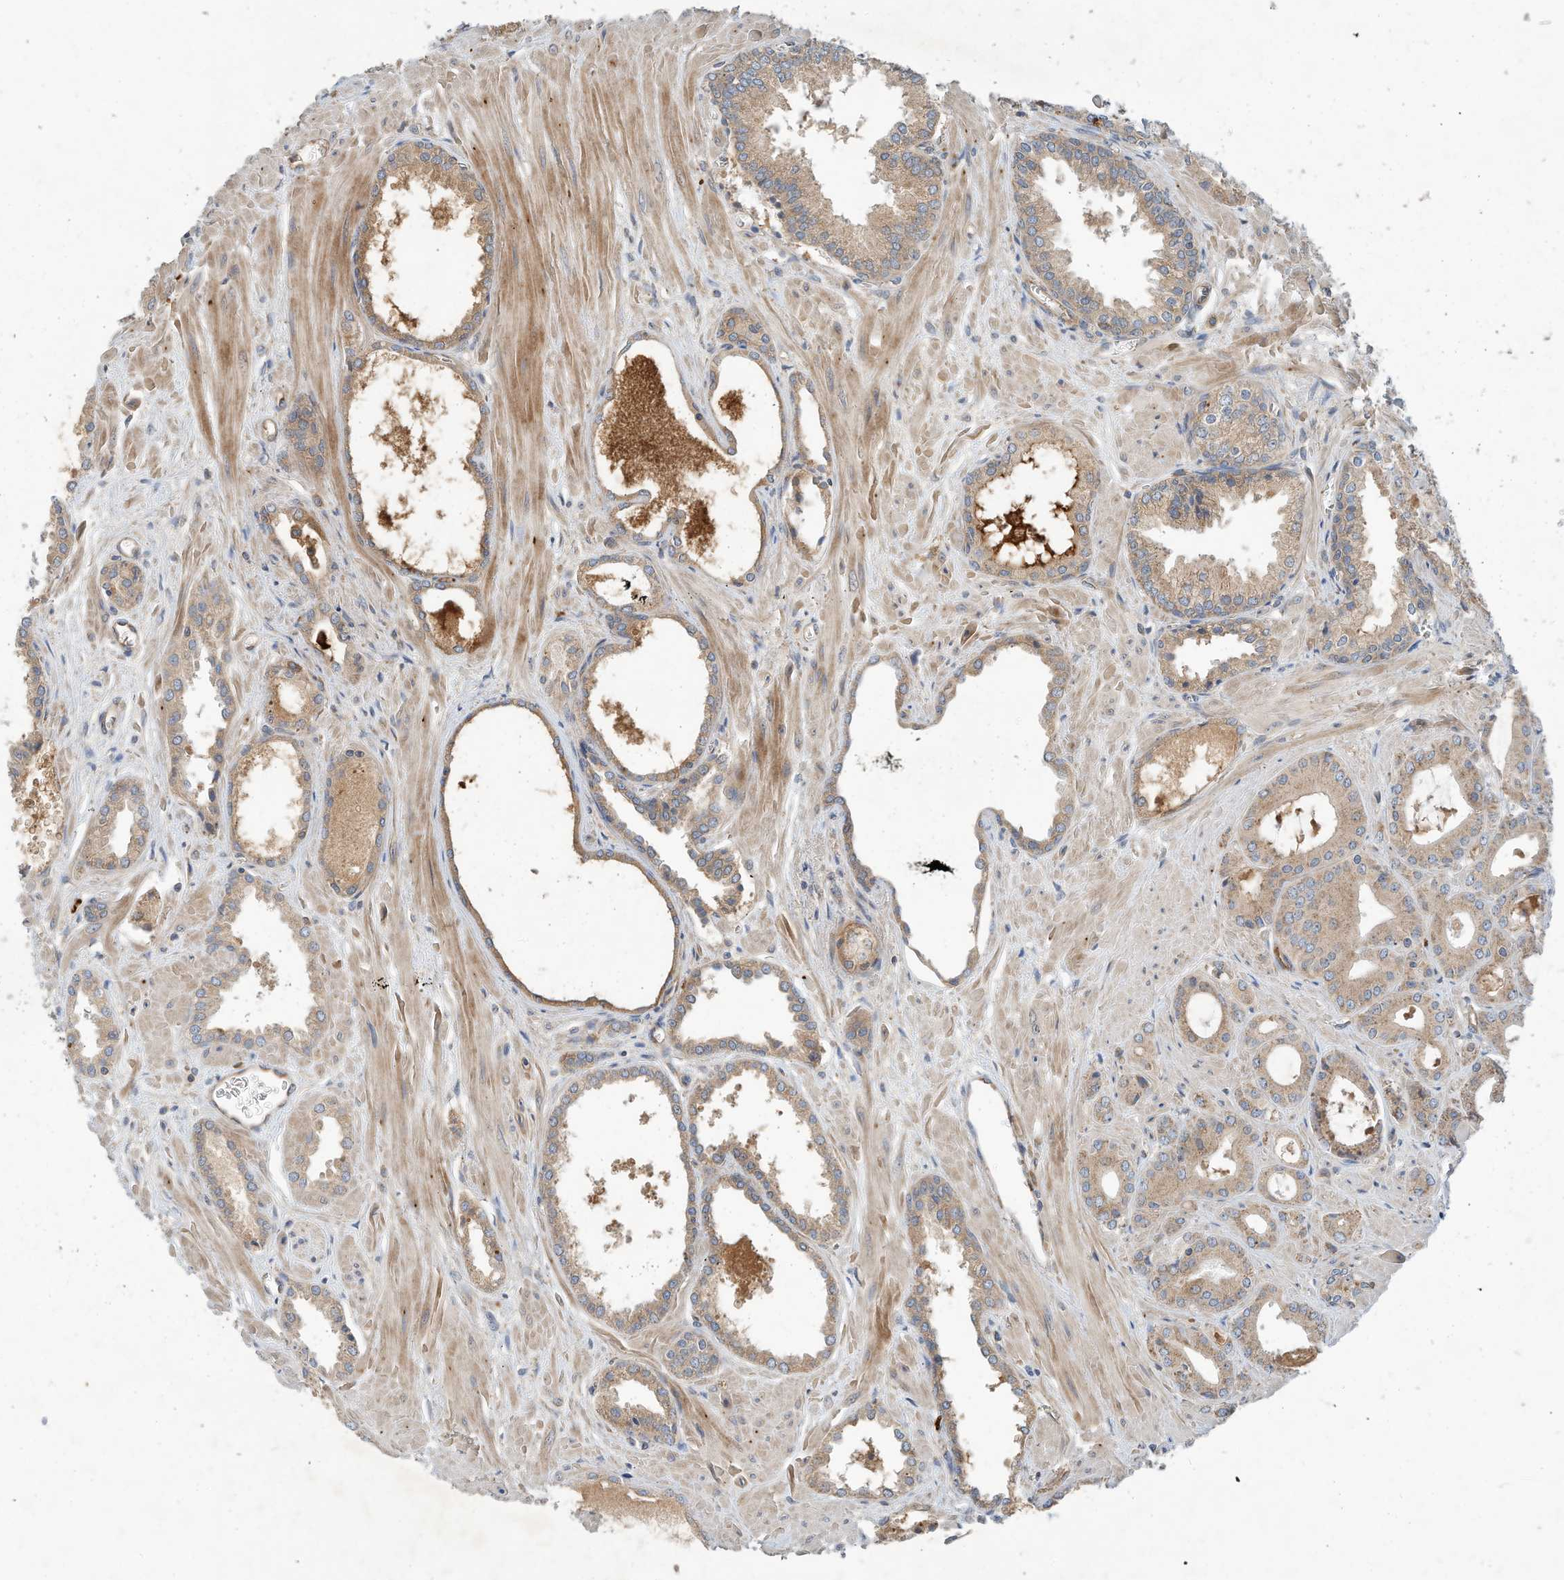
{"staining": {"intensity": "moderate", "quantity": ">75%", "location": "cytoplasmic/membranous"}, "tissue": "prostate cancer", "cell_type": "Tumor cells", "image_type": "cancer", "snomed": [{"axis": "morphology", "description": "Adenocarcinoma, Low grade"}, {"axis": "topography", "description": "Prostate"}], "caption": "Moderate cytoplasmic/membranous staining is appreciated in approximately >75% of tumor cells in prostate cancer. (DAB IHC with brightfield microscopy, high magnification).", "gene": "CPAMD8", "patient": {"sex": "male", "age": 67}}